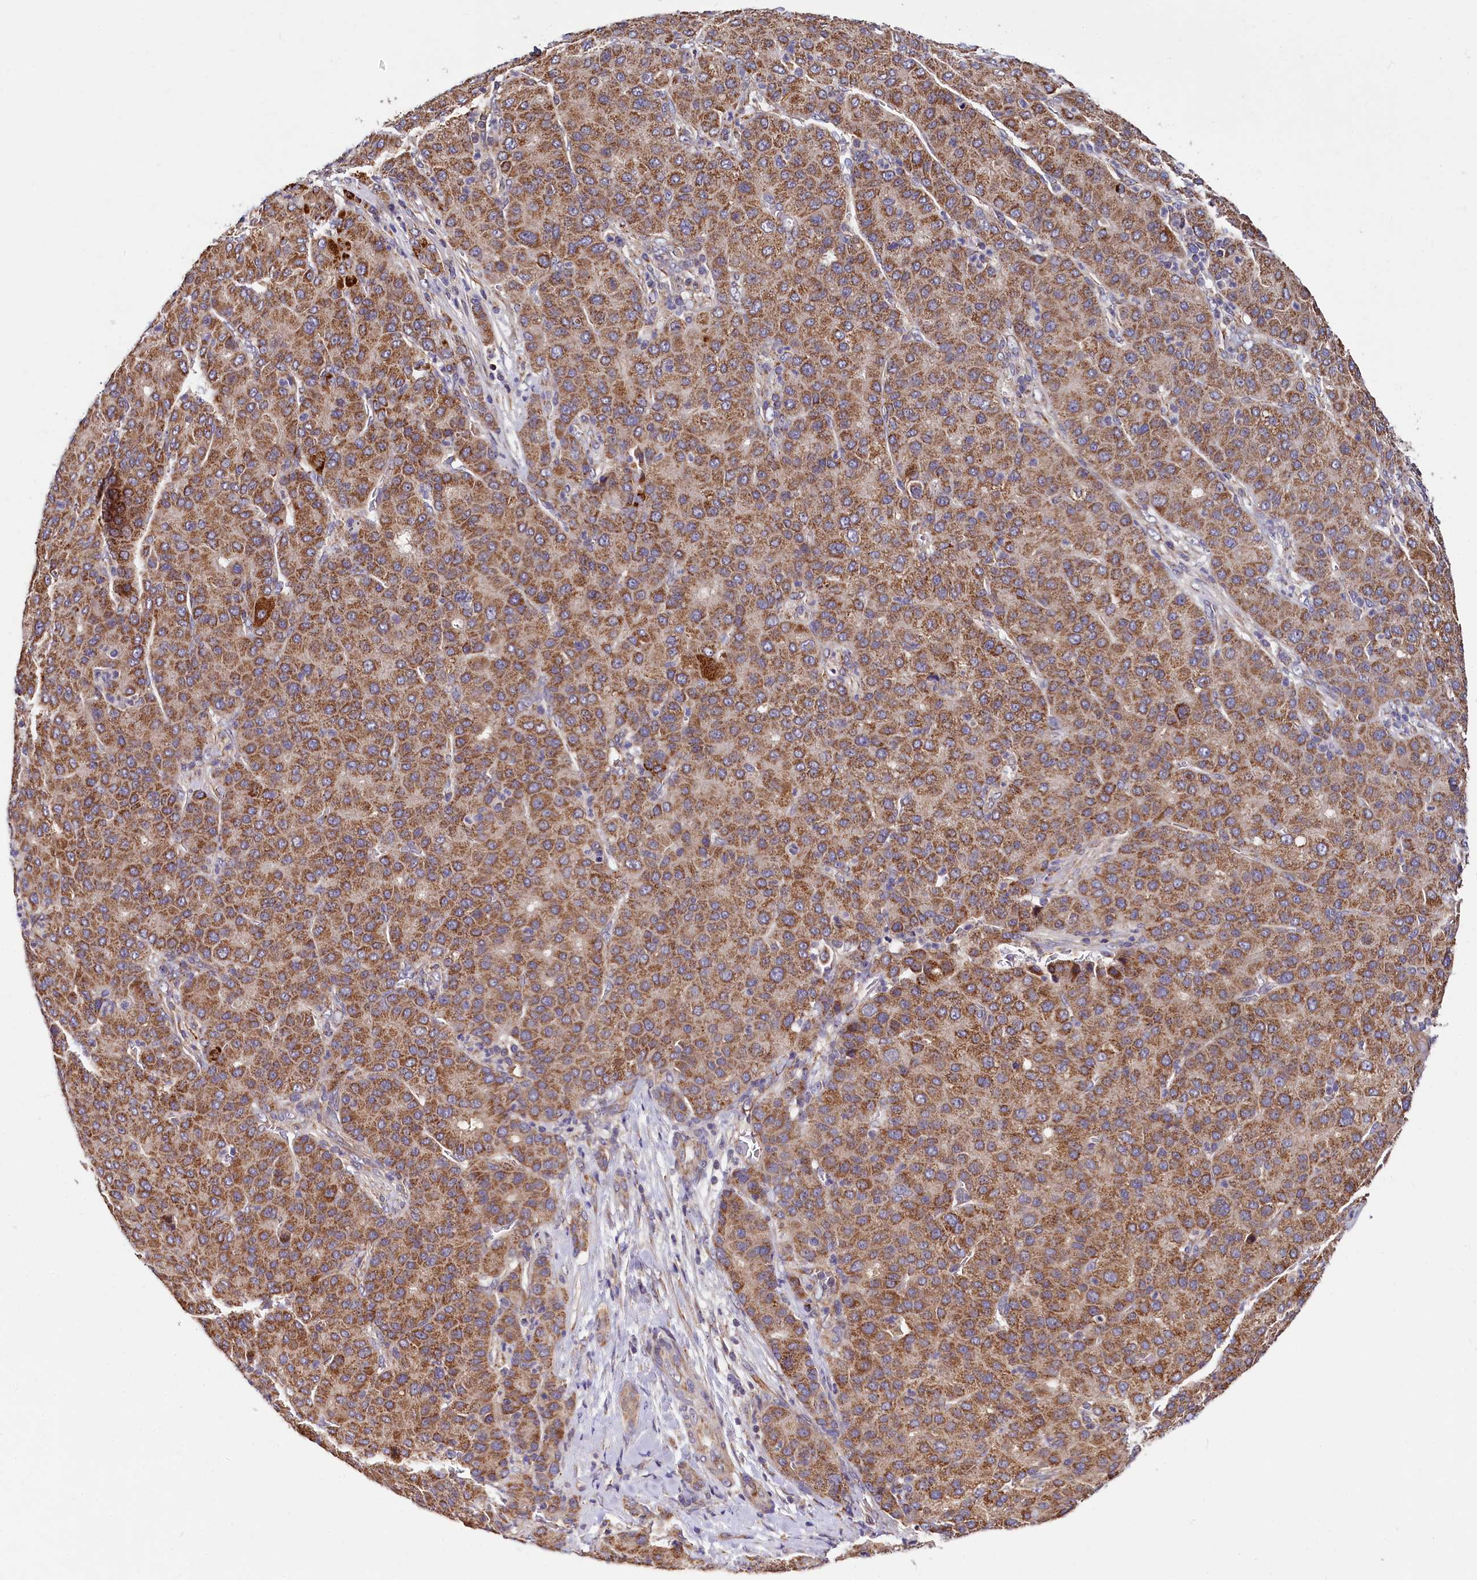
{"staining": {"intensity": "moderate", "quantity": ">75%", "location": "cytoplasmic/membranous"}, "tissue": "liver cancer", "cell_type": "Tumor cells", "image_type": "cancer", "snomed": [{"axis": "morphology", "description": "Carcinoma, Hepatocellular, NOS"}, {"axis": "topography", "description": "Liver"}], "caption": "Moderate cytoplasmic/membranous protein positivity is seen in about >75% of tumor cells in liver cancer.", "gene": "SPRYD3", "patient": {"sex": "male", "age": 65}}